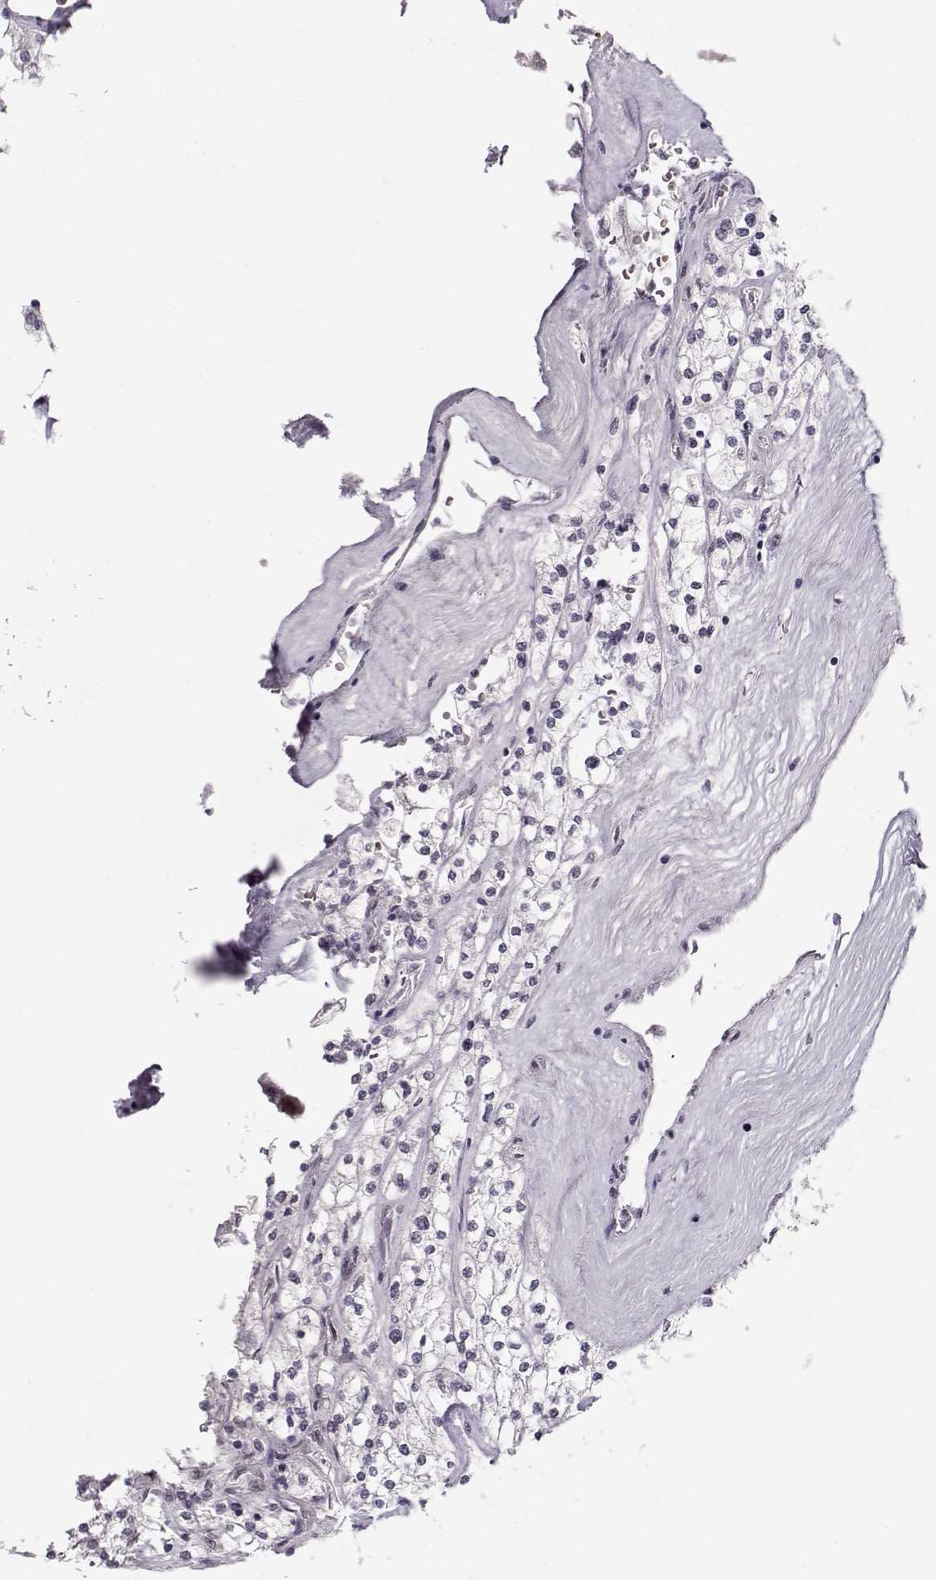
{"staining": {"intensity": "negative", "quantity": "none", "location": "none"}, "tissue": "renal cancer", "cell_type": "Tumor cells", "image_type": "cancer", "snomed": [{"axis": "morphology", "description": "Adenocarcinoma, NOS"}, {"axis": "topography", "description": "Kidney"}], "caption": "This micrograph is of renal adenocarcinoma stained with IHC to label a protein in brown with the nuclei are counter-stained blue. There is no expression in tumor cells.", "gene": "PCP4", "patient": {"sex": "male", "age": 80}}